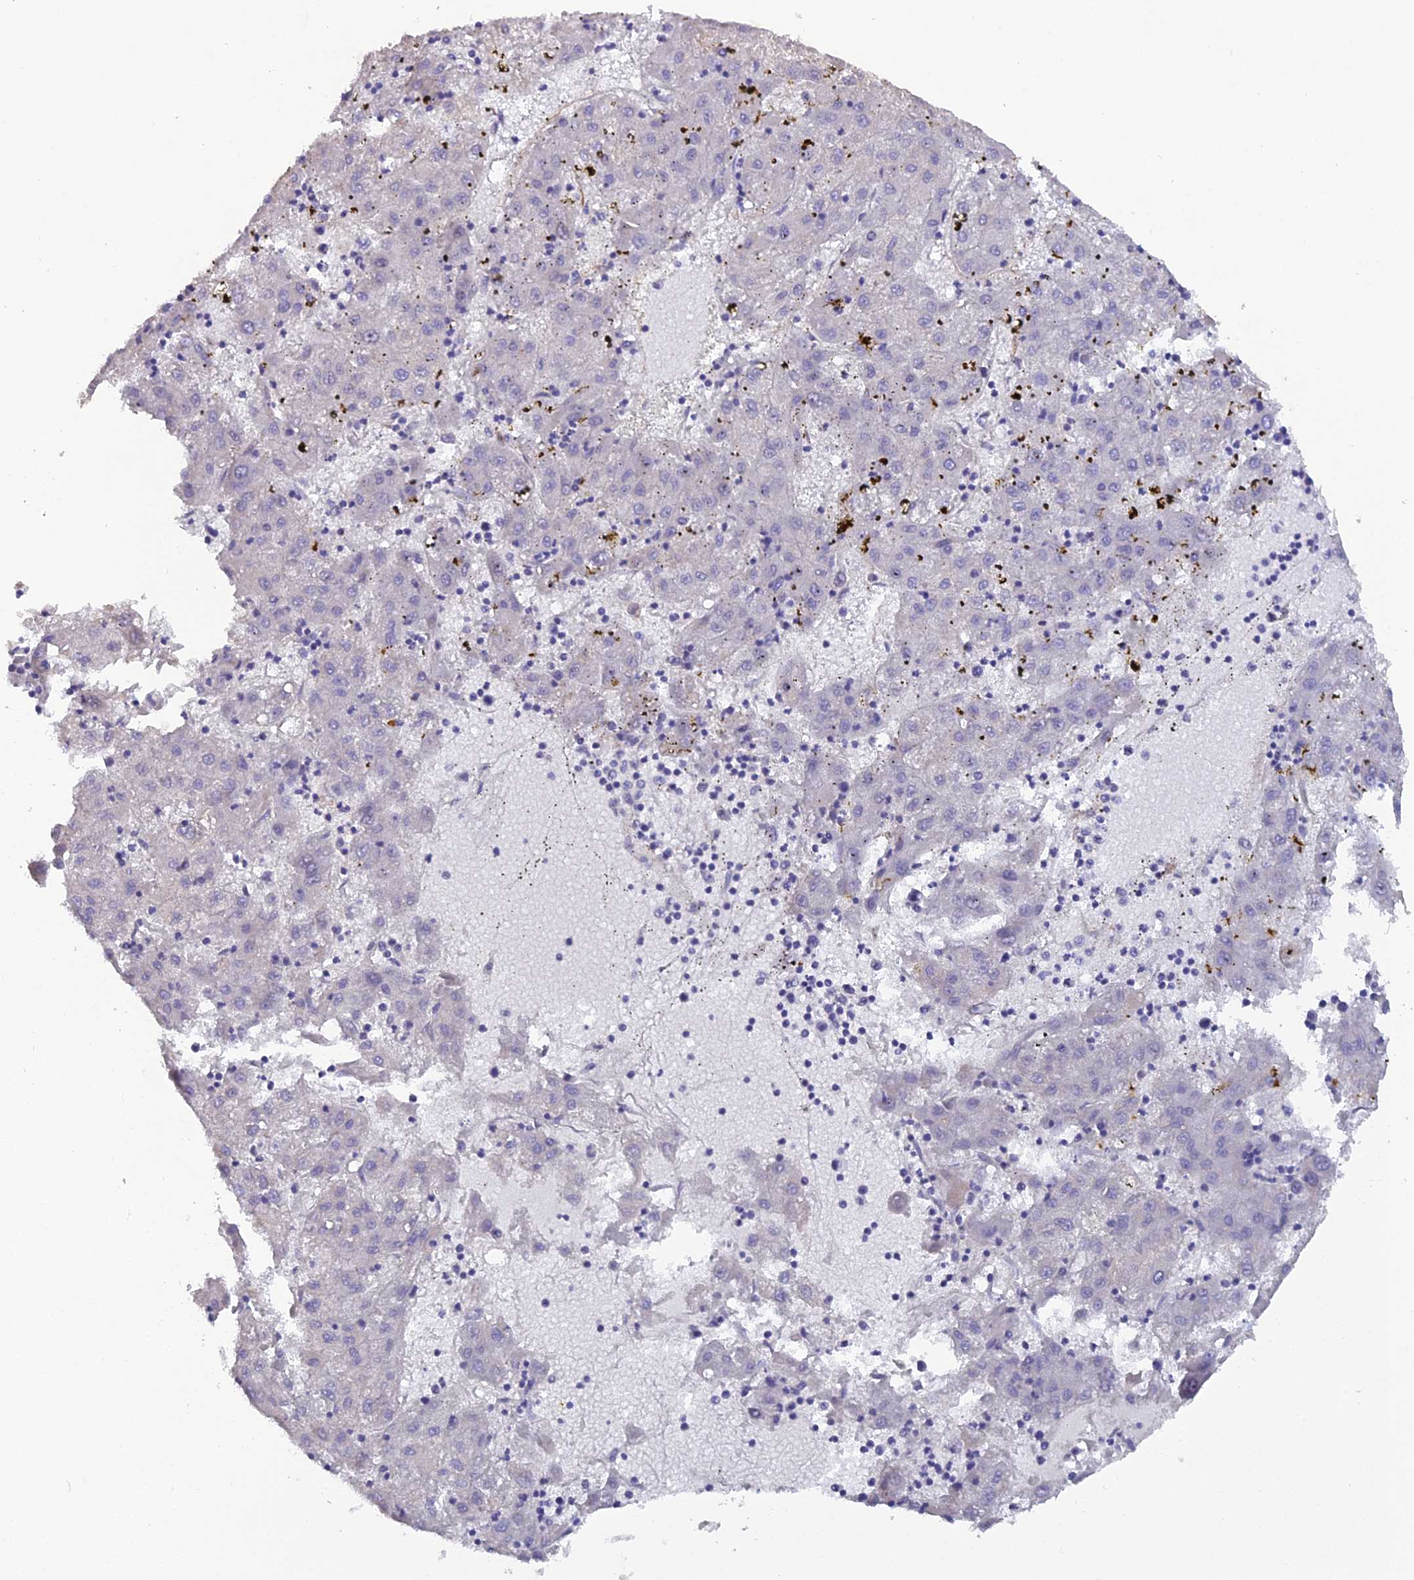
{"staining": {"intensity": "negative", "quantity": "none", "location": "none"}, "tissue": "liver cancer", "cell_type": "Tumor cells", "image_type": "cancer", "snomed": [{"axis": "morphology", "description": "Carcinoma, Hepatocellular, NOS"}, {"axis": "topography", "description": "Liver"}], "caption": "Hepatocellular carcinoma (liver) stained for a protein using IHC reveals no staining tumor cells.", "gene": "CFAP47", "patient": {"sex": "male", "age": 72}}